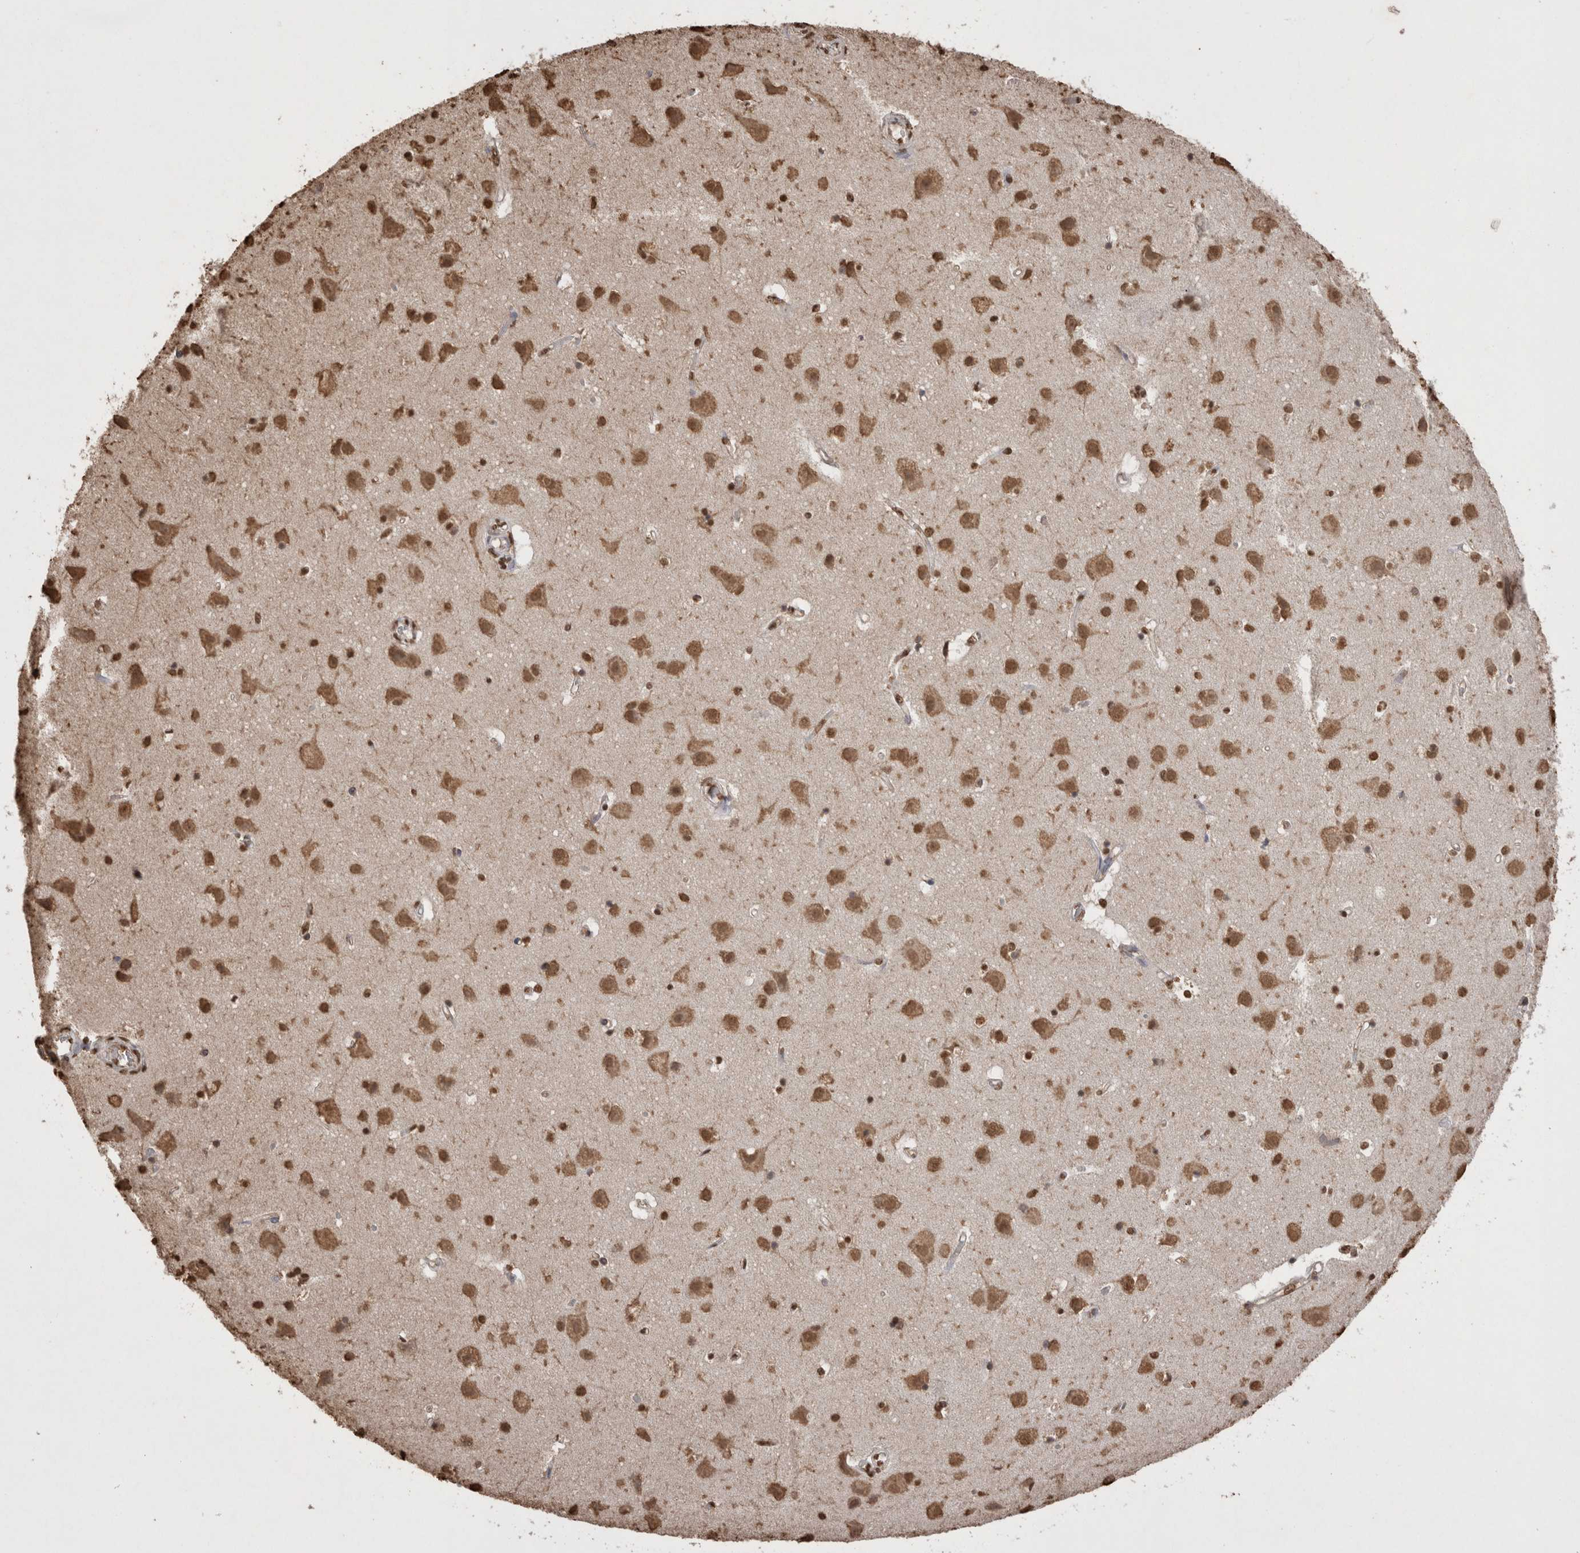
{"staining": {"intensity": "moderate", "quantity": ">75%", "location": "nuclear"}, "tissue": "cerebral cortex", "cell_type": "Endothelial cells", "image_type": "normal", "snomed": [{"axis": "morphology", "description": "Normal tissue, NOS"}, {"axis": "topography", "description": "Cerebral cortex"}], "caption": "High-power microscopy captured an immunohistochemistry (IHC) image of unremarkable cerebral cortex, revealing moderate nuclear expression in approximately >75% of endothelial cells.", "gene": "POU5F1", "patient": {"sex": "male", "age": 54}}